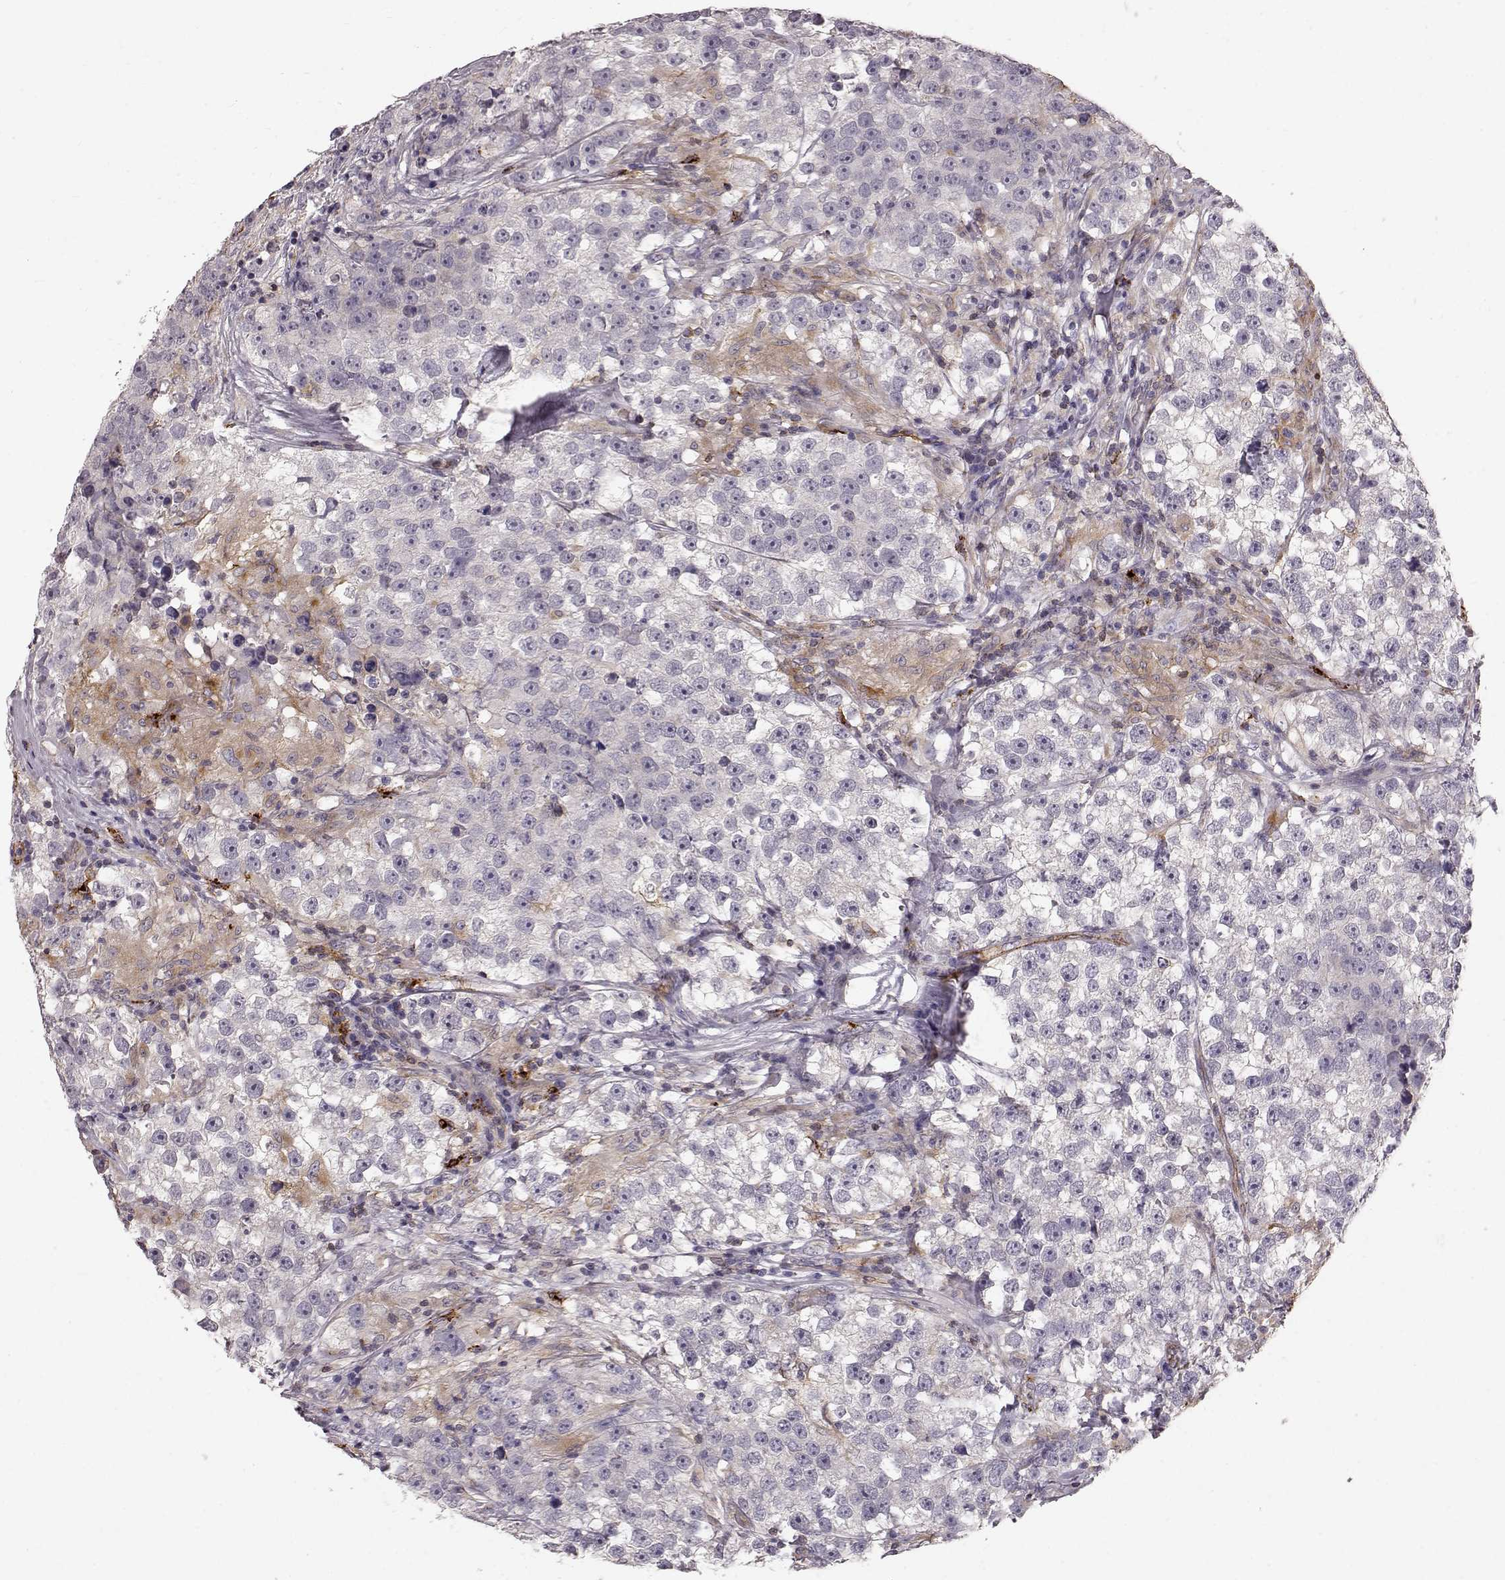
{"staining": {"intensity": "weak", "quantity": "<25%", "location": "cytoplasmic/membranous"}, "tissue": "testis cancer", "cell_type": "Tumor cells", "image_type": "cancer", "snomed": [{"axis": "morphology", "description": "Seminoma, NOS"}, {"axis": "topography", "description": "Testis"}], "caption": "Immunohistochemistry of human testis cancer (seminoma) demonstrates no positivity in tumor cells. The staining is performed using DAB brown chromogen with nuclei counter-stained in using hematoxylin.", "gene": "CCNF", "patient": {"sex": "male", "age": 46}}